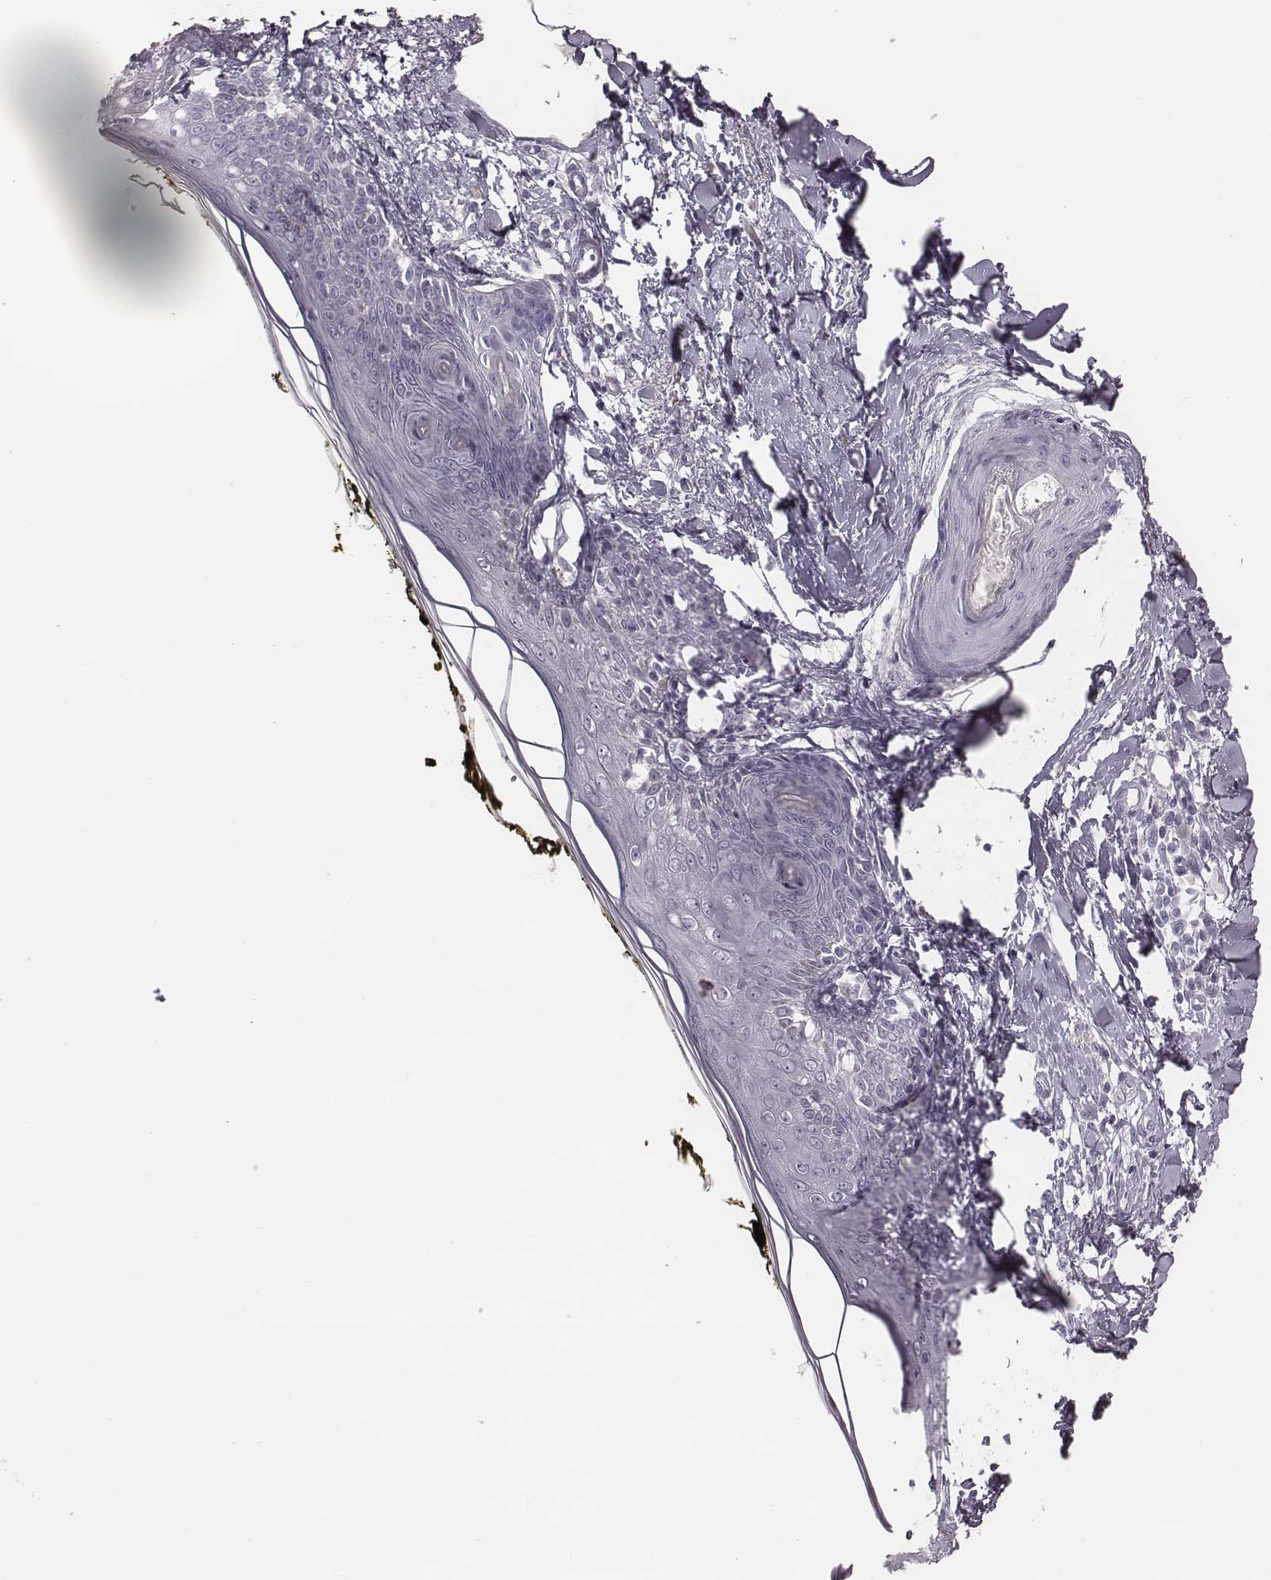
{"staining": {"intensity": "negative", "quantity": "none", "location": "none"}, "tissue": "skin", "cell_type": "Fibroblasts", "image_type": "normal", "snomed": [{"axis": "morphology", "description": "Normal tissue, NOS"}, {"axis": "topography", "description": "Skin"}], "caption": "Protein analysis of benign skin exhibits no significant expression in fibroblasts.", "gene": "CRISP1", "patient": {"sex": "male", "age": 76}}